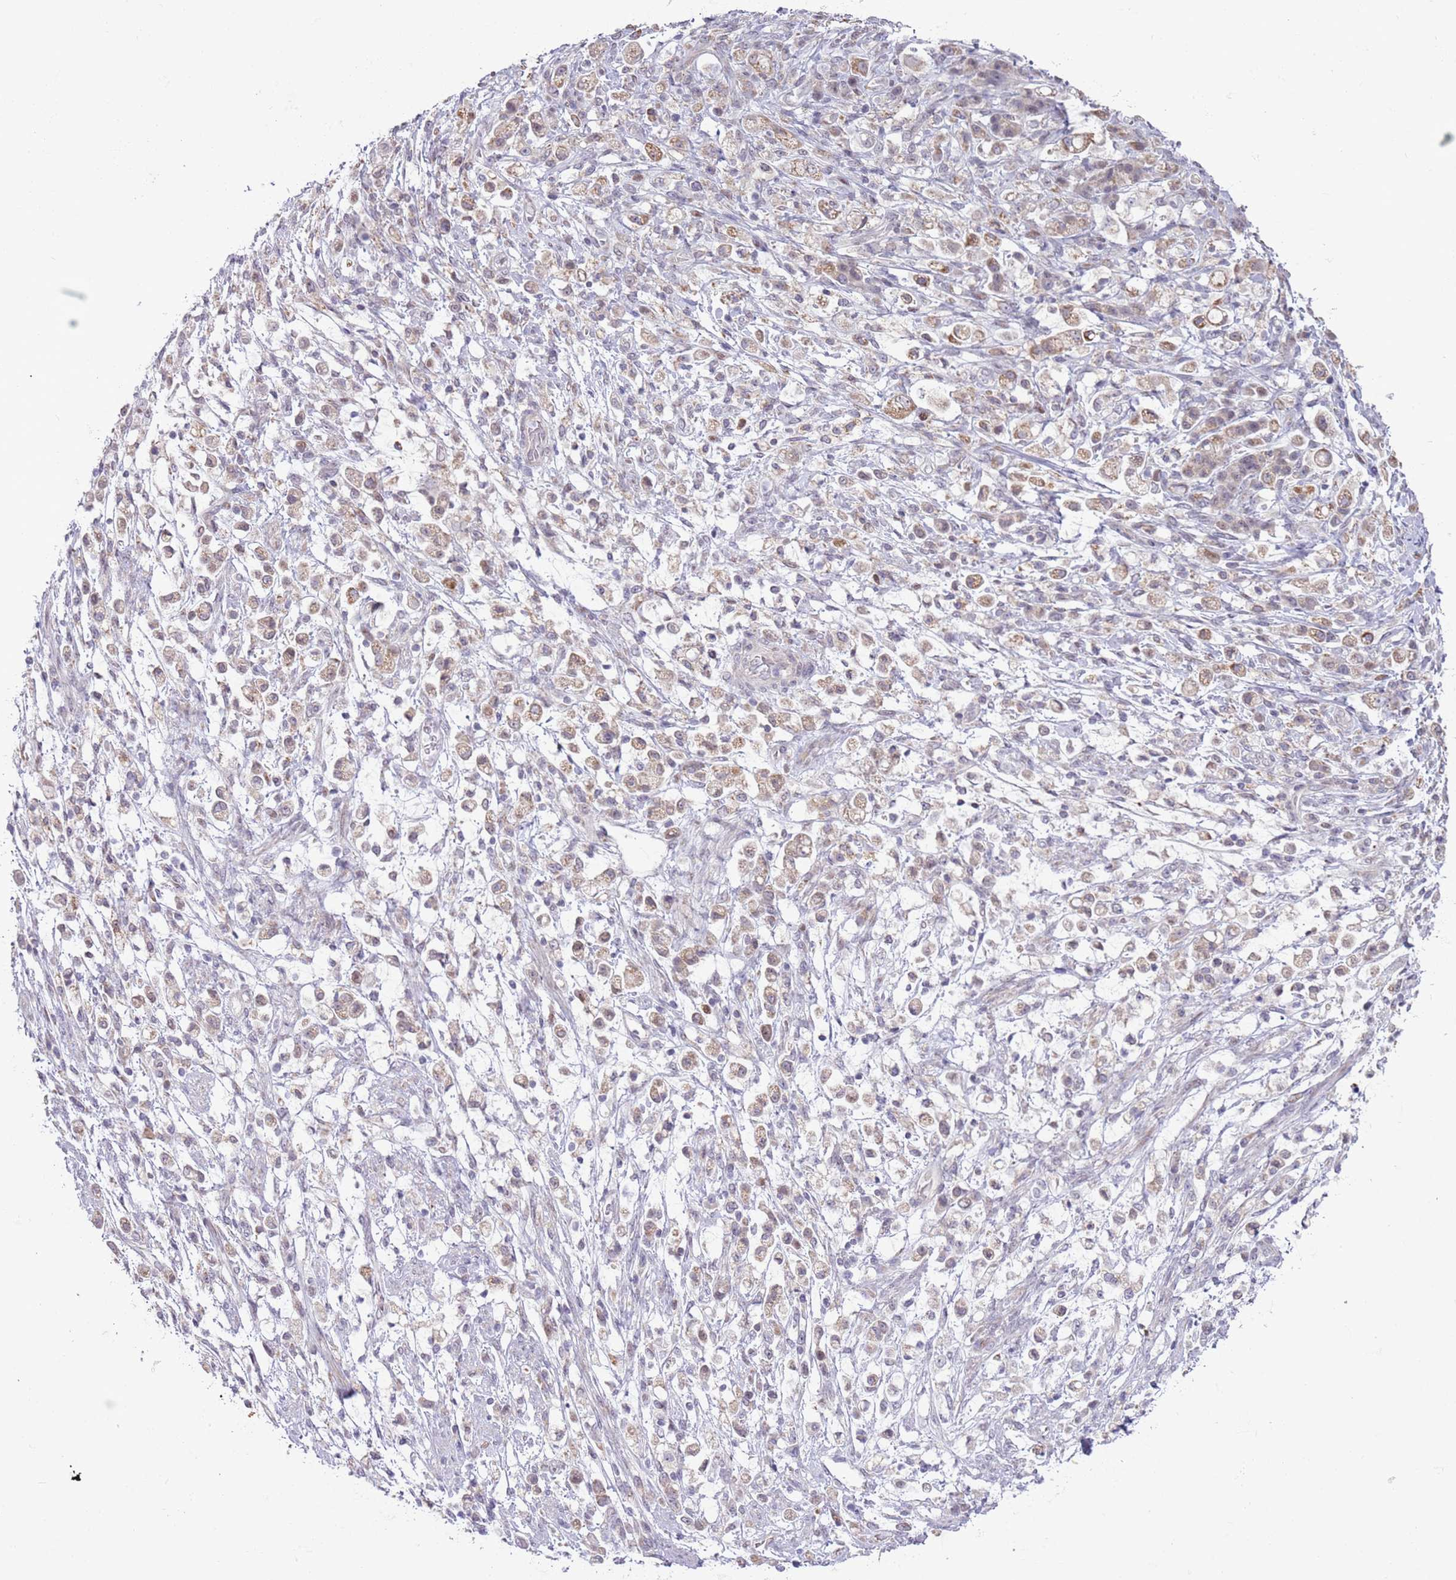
{"staining": {"intensity": "weak", "quantity": ">75%", "location": "cytoplasmic/membranous"}, "tissue": "stomach cancer", "cell_type": "Tumor cells", "image_type": "cancer", "snomed": [{"axis": "morphology", "description": "Adenocarcinoma, NOS"}, {"axis": "topography", "description": "Stomach"}], "caption": "A micrograph of stomach adenocarcinoma stained for a protein displays weak cytoplasmic/membranous brown staining in tumor cells. (DAB (3,3'-diaminobenzidine) = brown stain, brightfield microscopy at high magnification).", "gene": "MLLT11", "patient": {"sex": "female", "age": 60}}